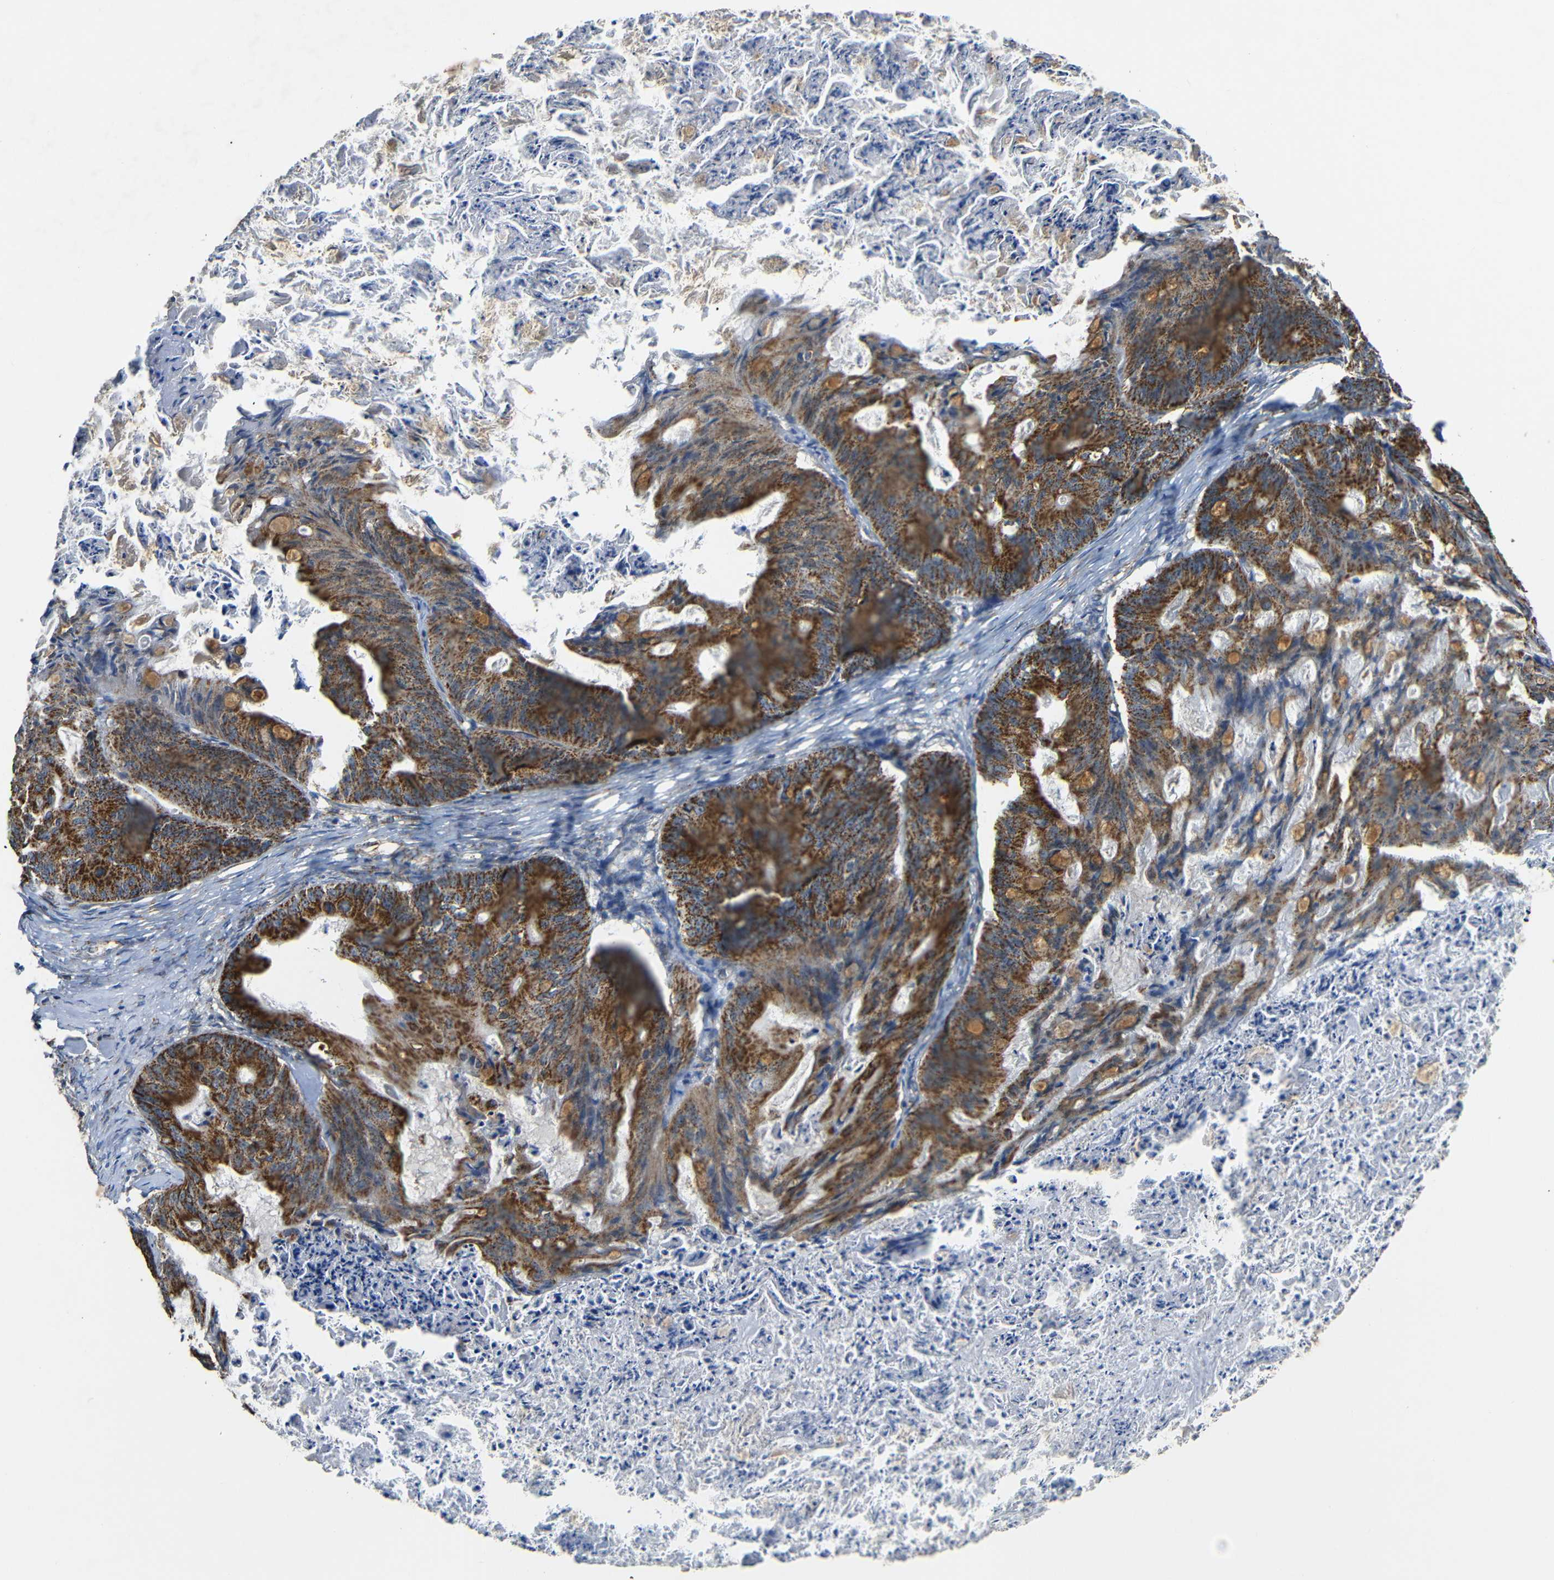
{"staining": {"intensity": "strong", "quantity": ">75%", "location": "cytoplasmic/membranous"}, "tissue": "ovarian cancer", "cell_type": "Tumor cells", "image_type": "cancer", "snomed": [{"axis": "morphology", "description": "Cystadenocarcinoma, mucinous, NOS"}, {"axis": "topography", "description": "Ovary"}], "caption": "Protein staining exhibits strong cytoplasmic/membranous staining in about >75% of tumor cells in ovarian cancer (mucinous cystadenocarcinoma).", "gene": "NR3C2", "patient": {"sex": "female", "age": 36}}